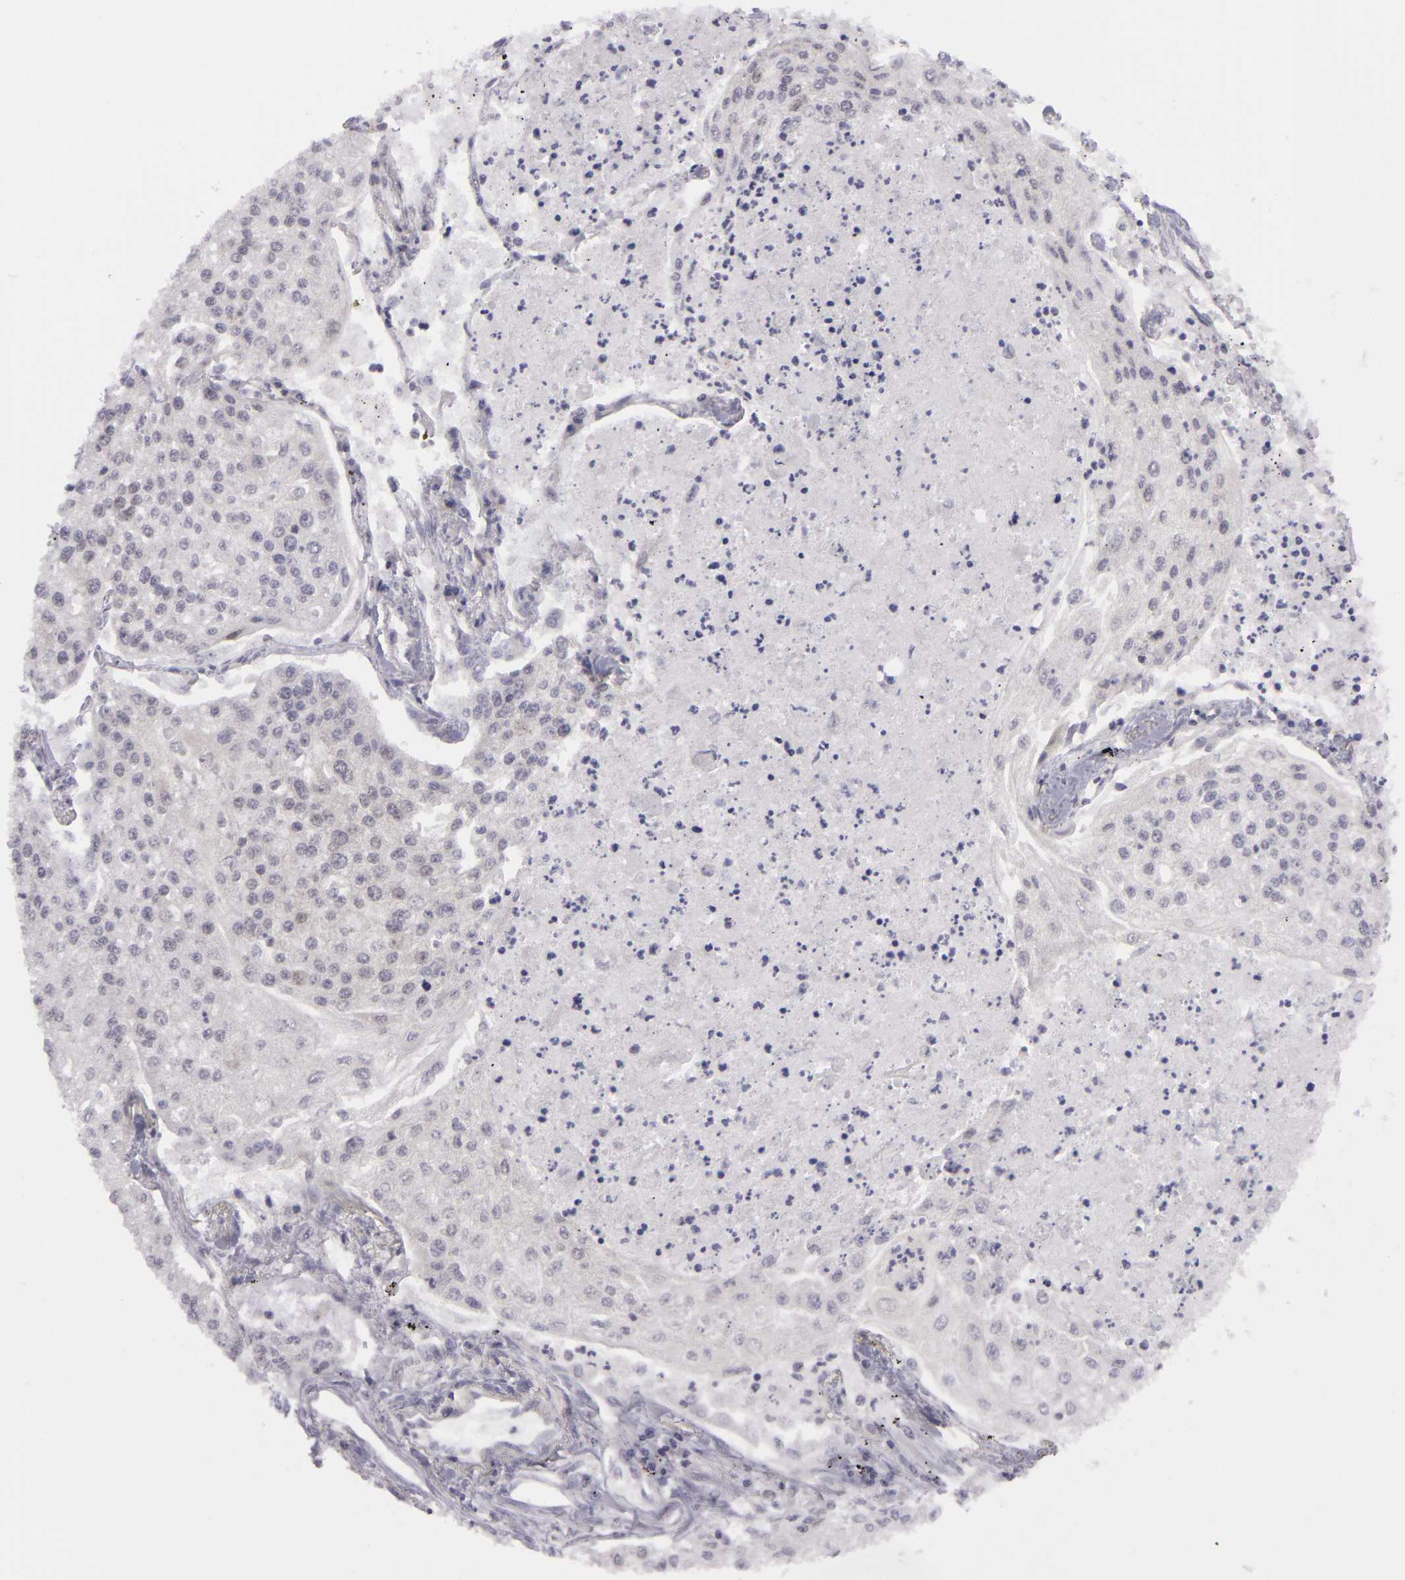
{"staining": {"intensity": "negative", "quantity": "none", "location": "none"}, "tissue": "lung cancer", "cell_type": "Tumor cells", "image_type": "cancer", "snomed": [{"axis": "morphology", "description": "Squamous cell carcinoma, NOS"}, {"axis": "topography", "description": "Lung"}], "caption": "DAB (3,3'-diaminobenzidine) immunohistochemical staining of squamous cell carcinoma (lung) shows no significant staining in tumor cells.", "gene": "BCL10", "patient": {"sex": "male", "age": 75}}